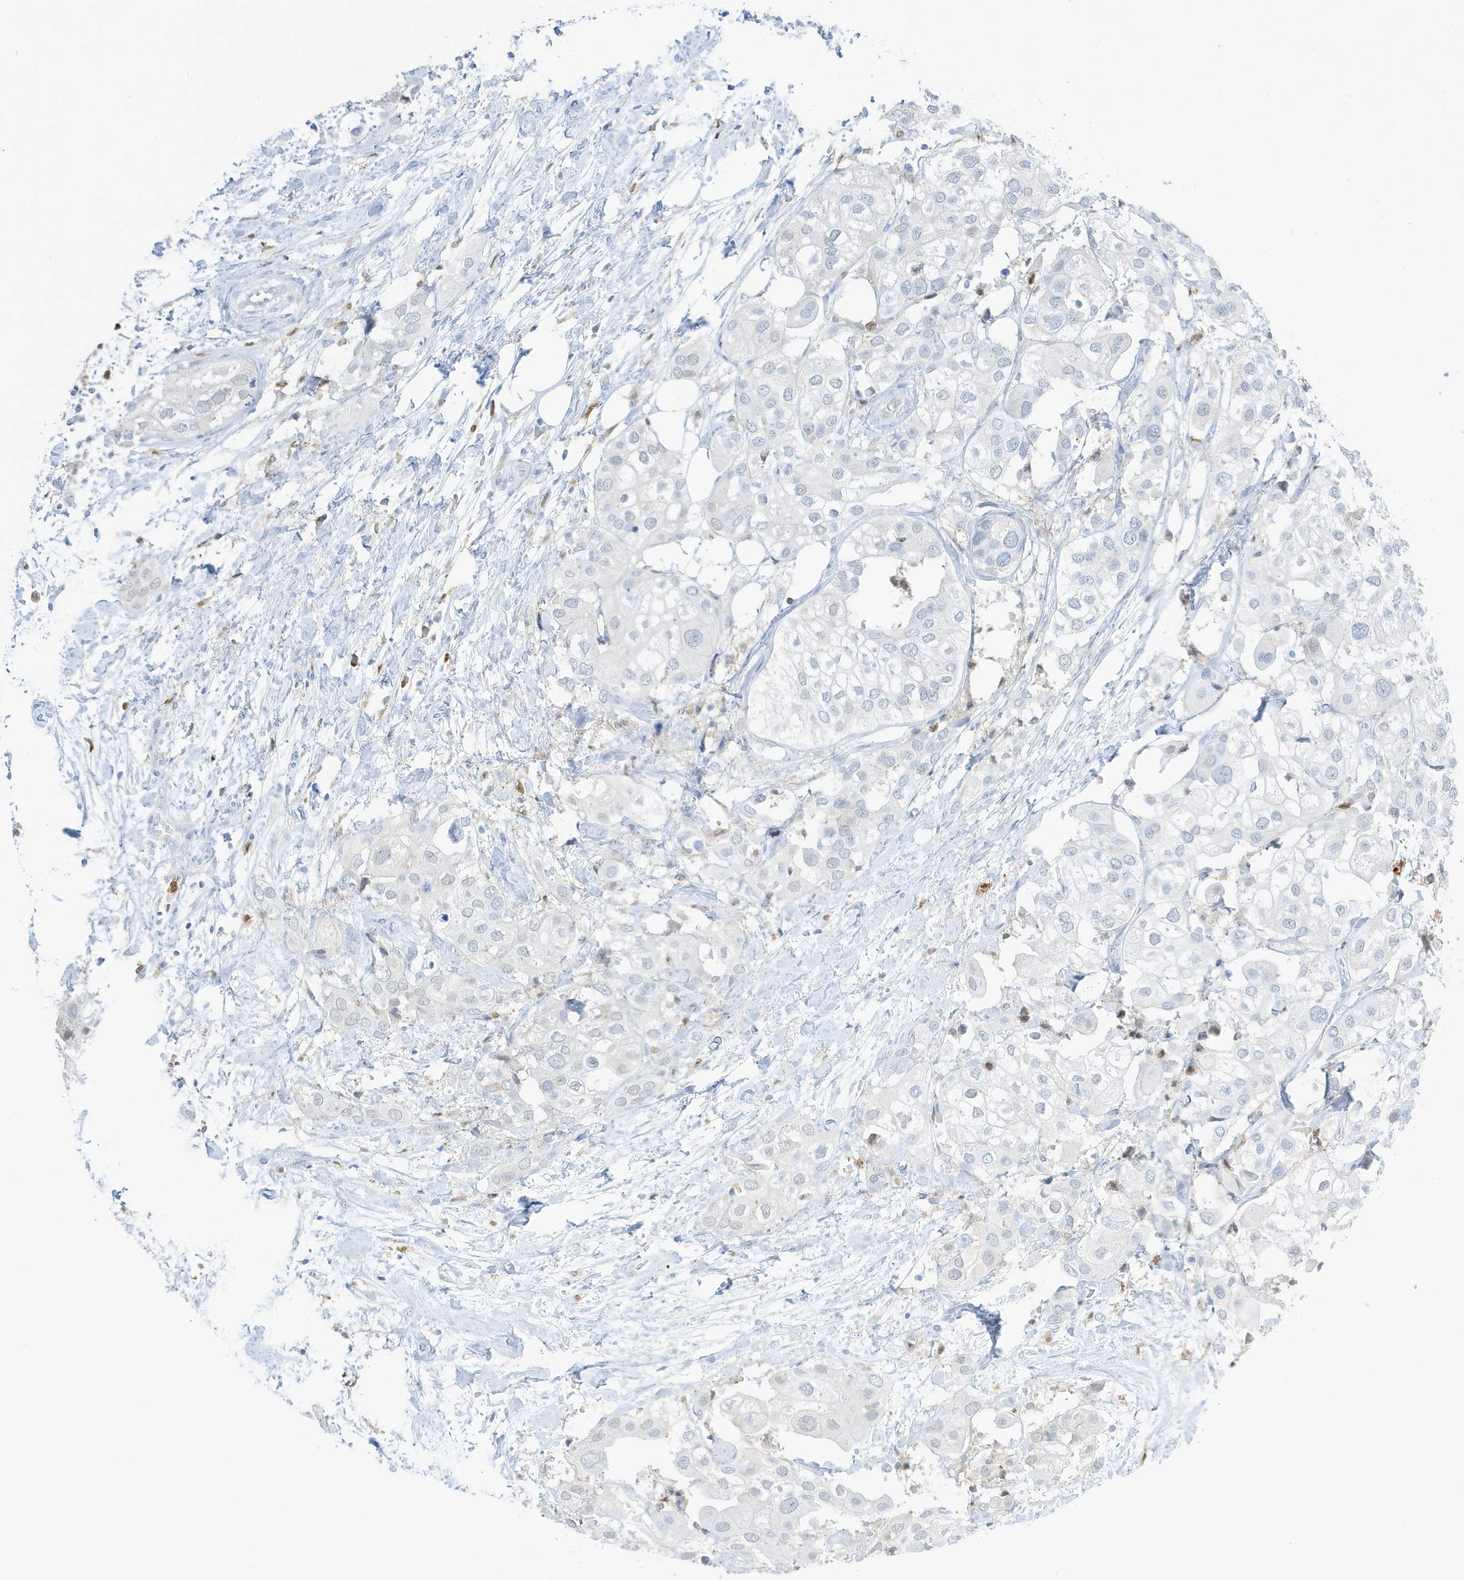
{"staining": {"intensity": "negative", "quantity": "none", "location": "none"}, "tissue": "urothelial cancer", "cell_type": "Tumor cells", "image_type": "cancer", "snomed": [{"axis": "morphology", "description": "Urothelial carcinoma, High grade"}, {"axis": "topography", "description": "Urinary bladder"}], "caption": "The immunohistochemistry (IHC) photomicrograph has no significant positivity in tumor cells of urothelial carcinoma (high-grade) tissue.", "gene": "GCA", "patient": {"sex": "male", "age": 64}}